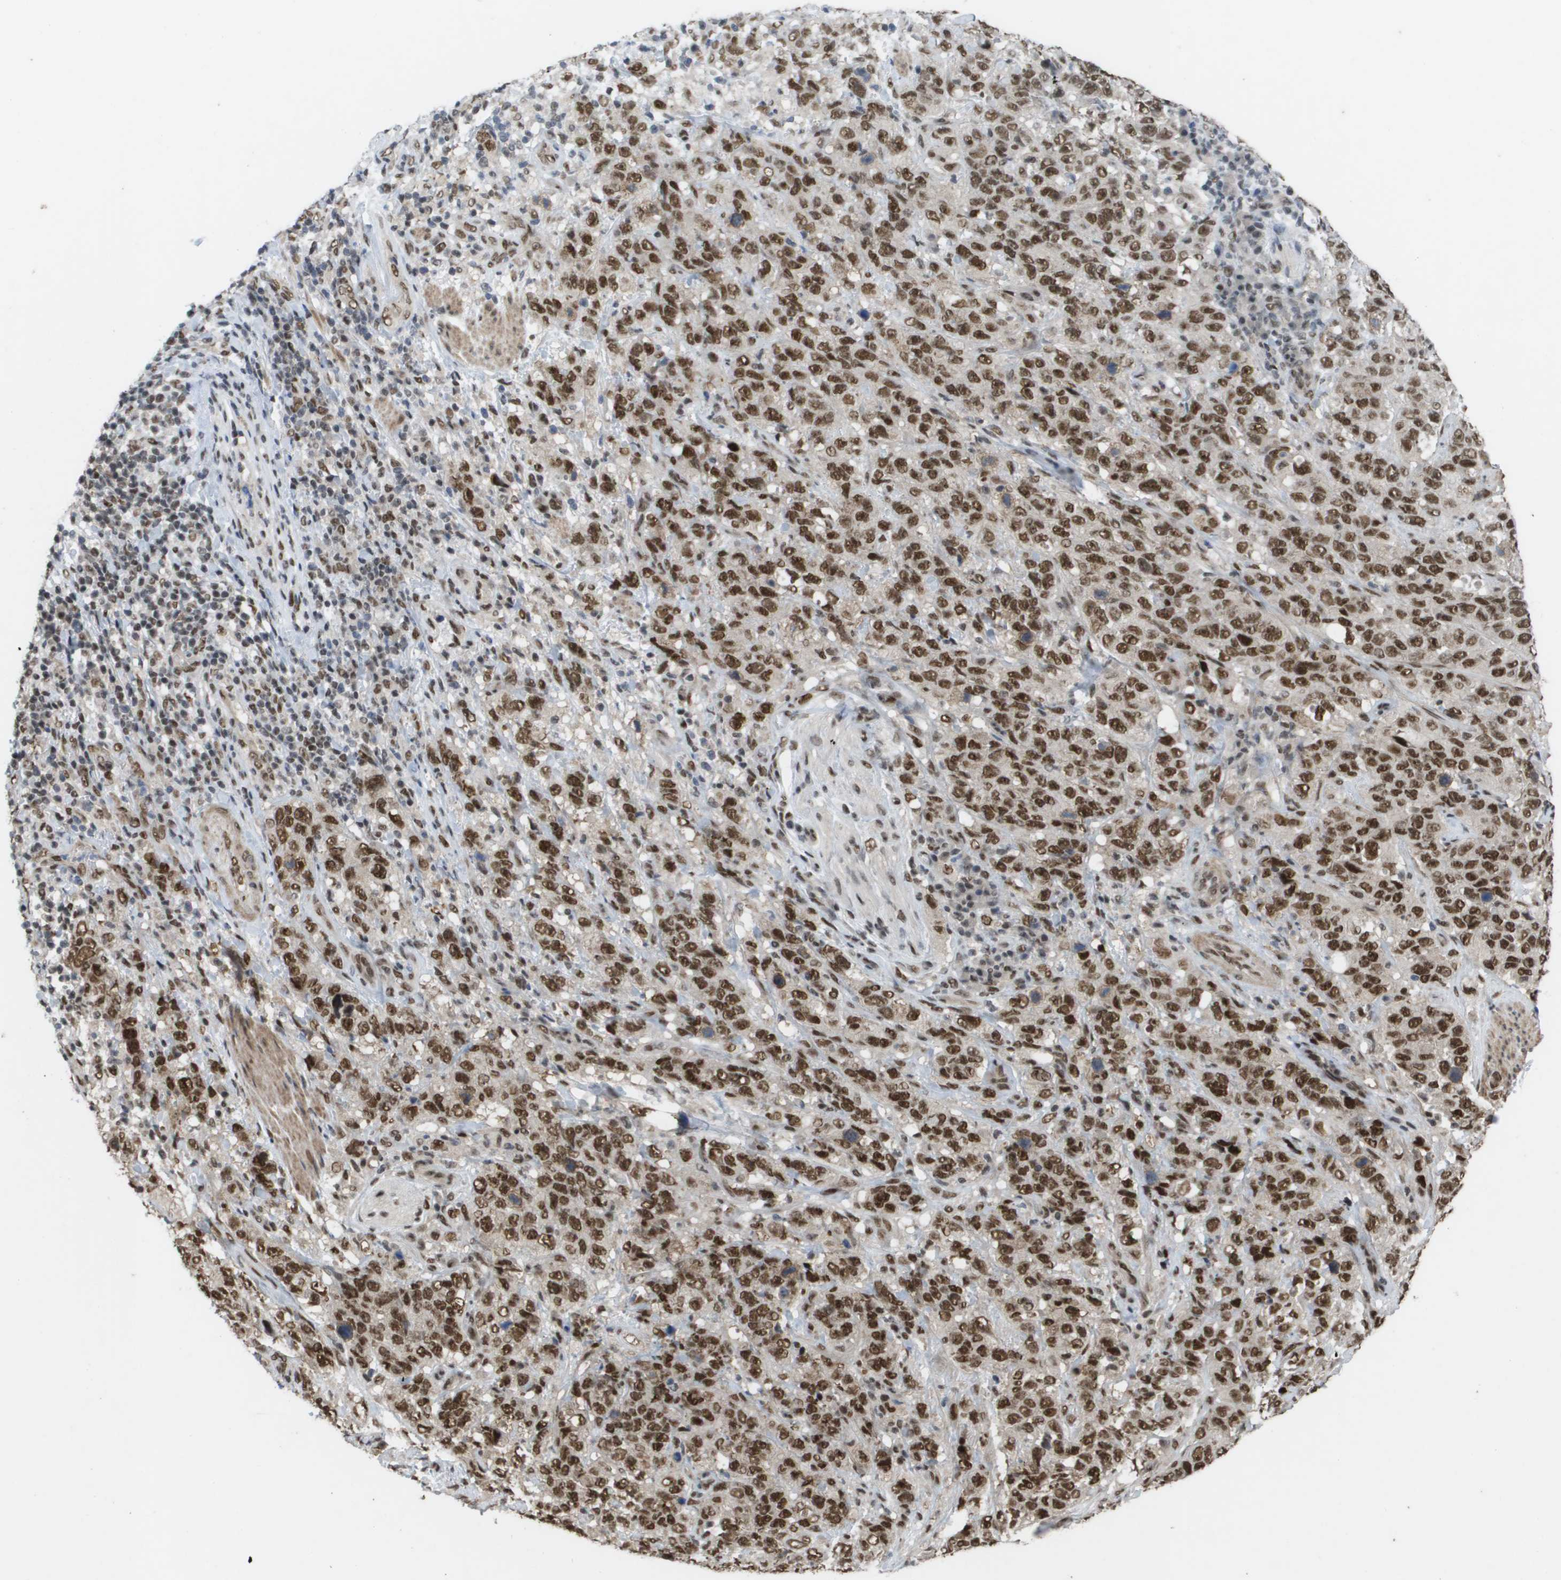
{"staining": {"intensity": "strong", "quantity": ">75%", "location": "nuclear"}, "tissue": "stomach cancer", "cell_type": "Tumor cells", "image_type": "cancer", "snomed": [{"axis": "morphology", "description": "Adenocarcinoma, NOS"}, {"axis": "topography", "description": "Stomach"}], "caption": "A high-resolution micrograph shows immunohistochemistry staining of stomach cancer (adenocarcinoma), which reveals strong nuclear positivity in about >75% of tumor cells.", "gene": "CDT1", "patient": {"sex": "male", "age": 48}}